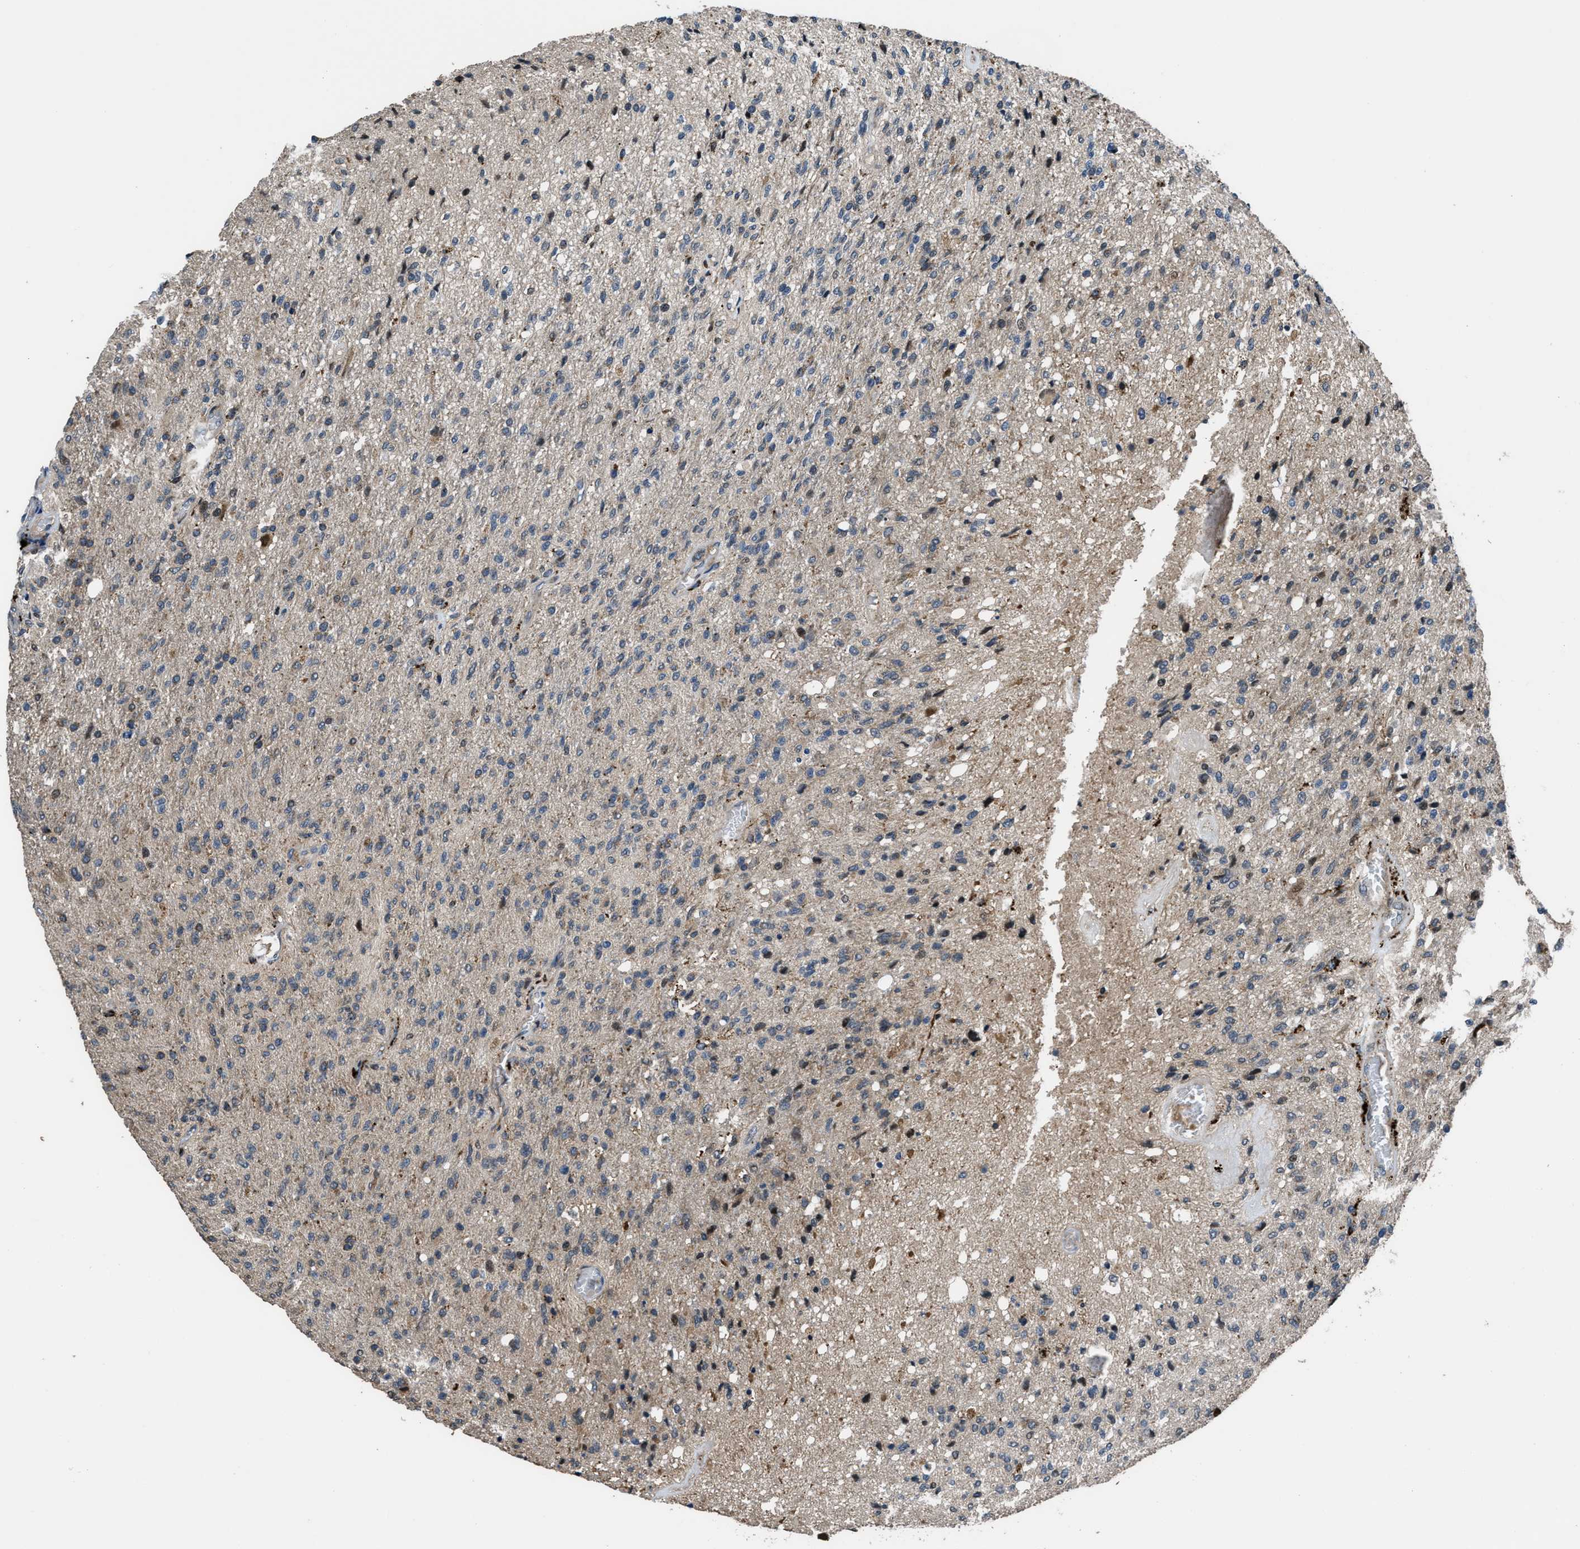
{"staining": {"intensity": "weak", "quantity": "<25%", "location": "cytoplasmic/membranous"}, "tissue": "glioma", "cell_type": "Tumor cells", "image_type": "cancer", "snomed": [{"axis": "morphology", "description": "Normal tissue, NOS"}, {"axis": "morphology", "description": "Glioma, malignant, High grade"}, {"axis": "topography", "description": "Cerebral cortex"}], "caption": "Glioma stained for a protein using immunohistochemistry (IHC) shows no expression tumor cells.", "gene": "CTBS", "patient": {"sex": "male", "age": 77}}